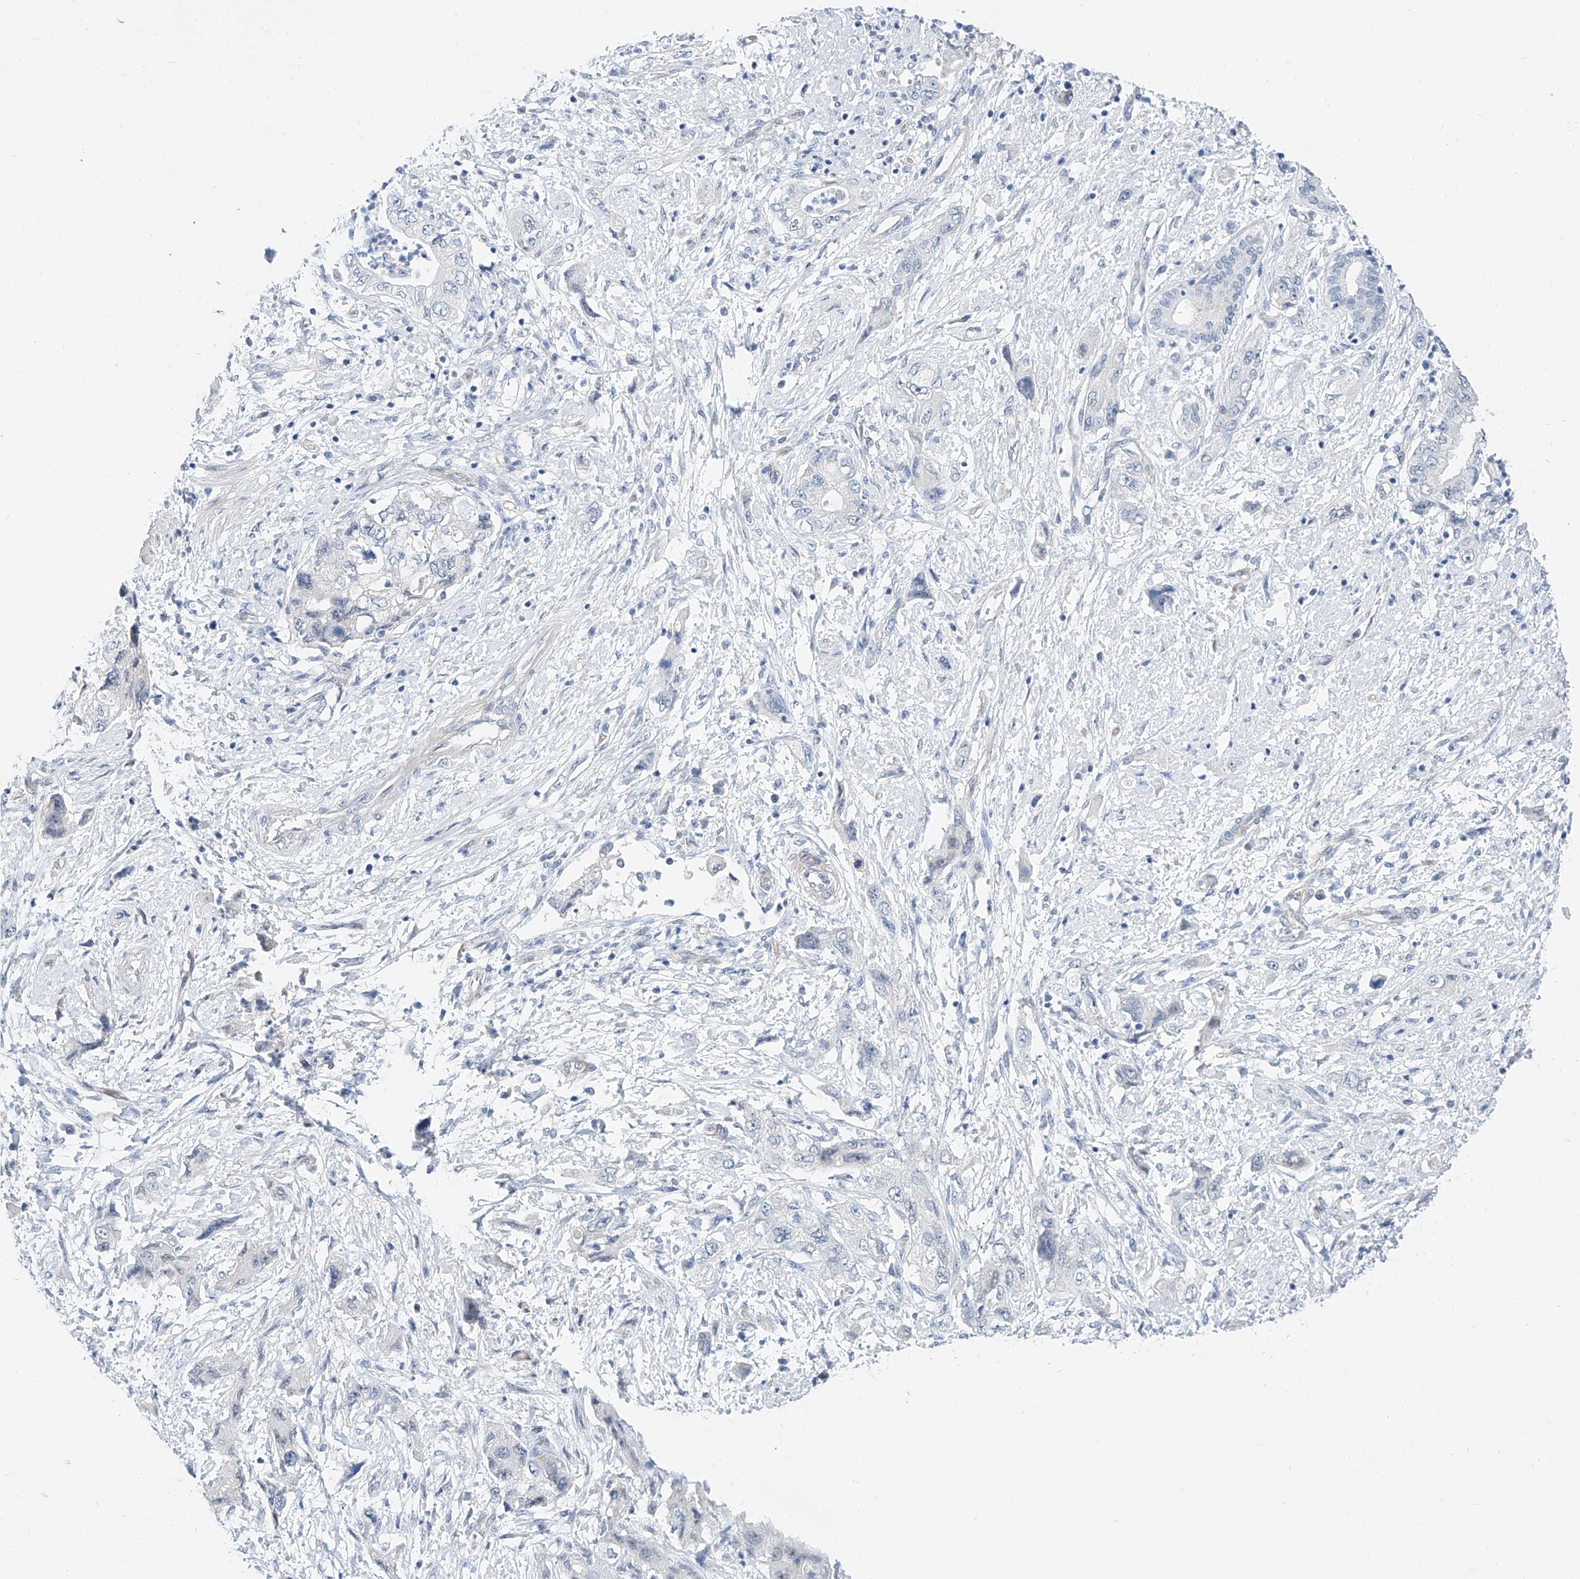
{"staining": {"intensity": "negative", "quantity": "none", "location": "none"}, "tissue": "pancreatic cancer", "cell_type": "Tumor cells", "image_type": "cancer", "snomed": [{"axis": "morphology", "description": "Adenocarcinoma, NOS"}, {"axis": "topography", "description": "Pancreas"}], "caption": "High power microscopy micrograph of an IHC image of pancreatic cancer, revealing no significant positivity in tumor cells. The staining is performed using DAB (3,3'-diaminobenzidine) brown chromogen with nuclei counter-stained in using hematoxylin.", "gene": "BPTF", "patient": {"sex": "female", "age": 73}}